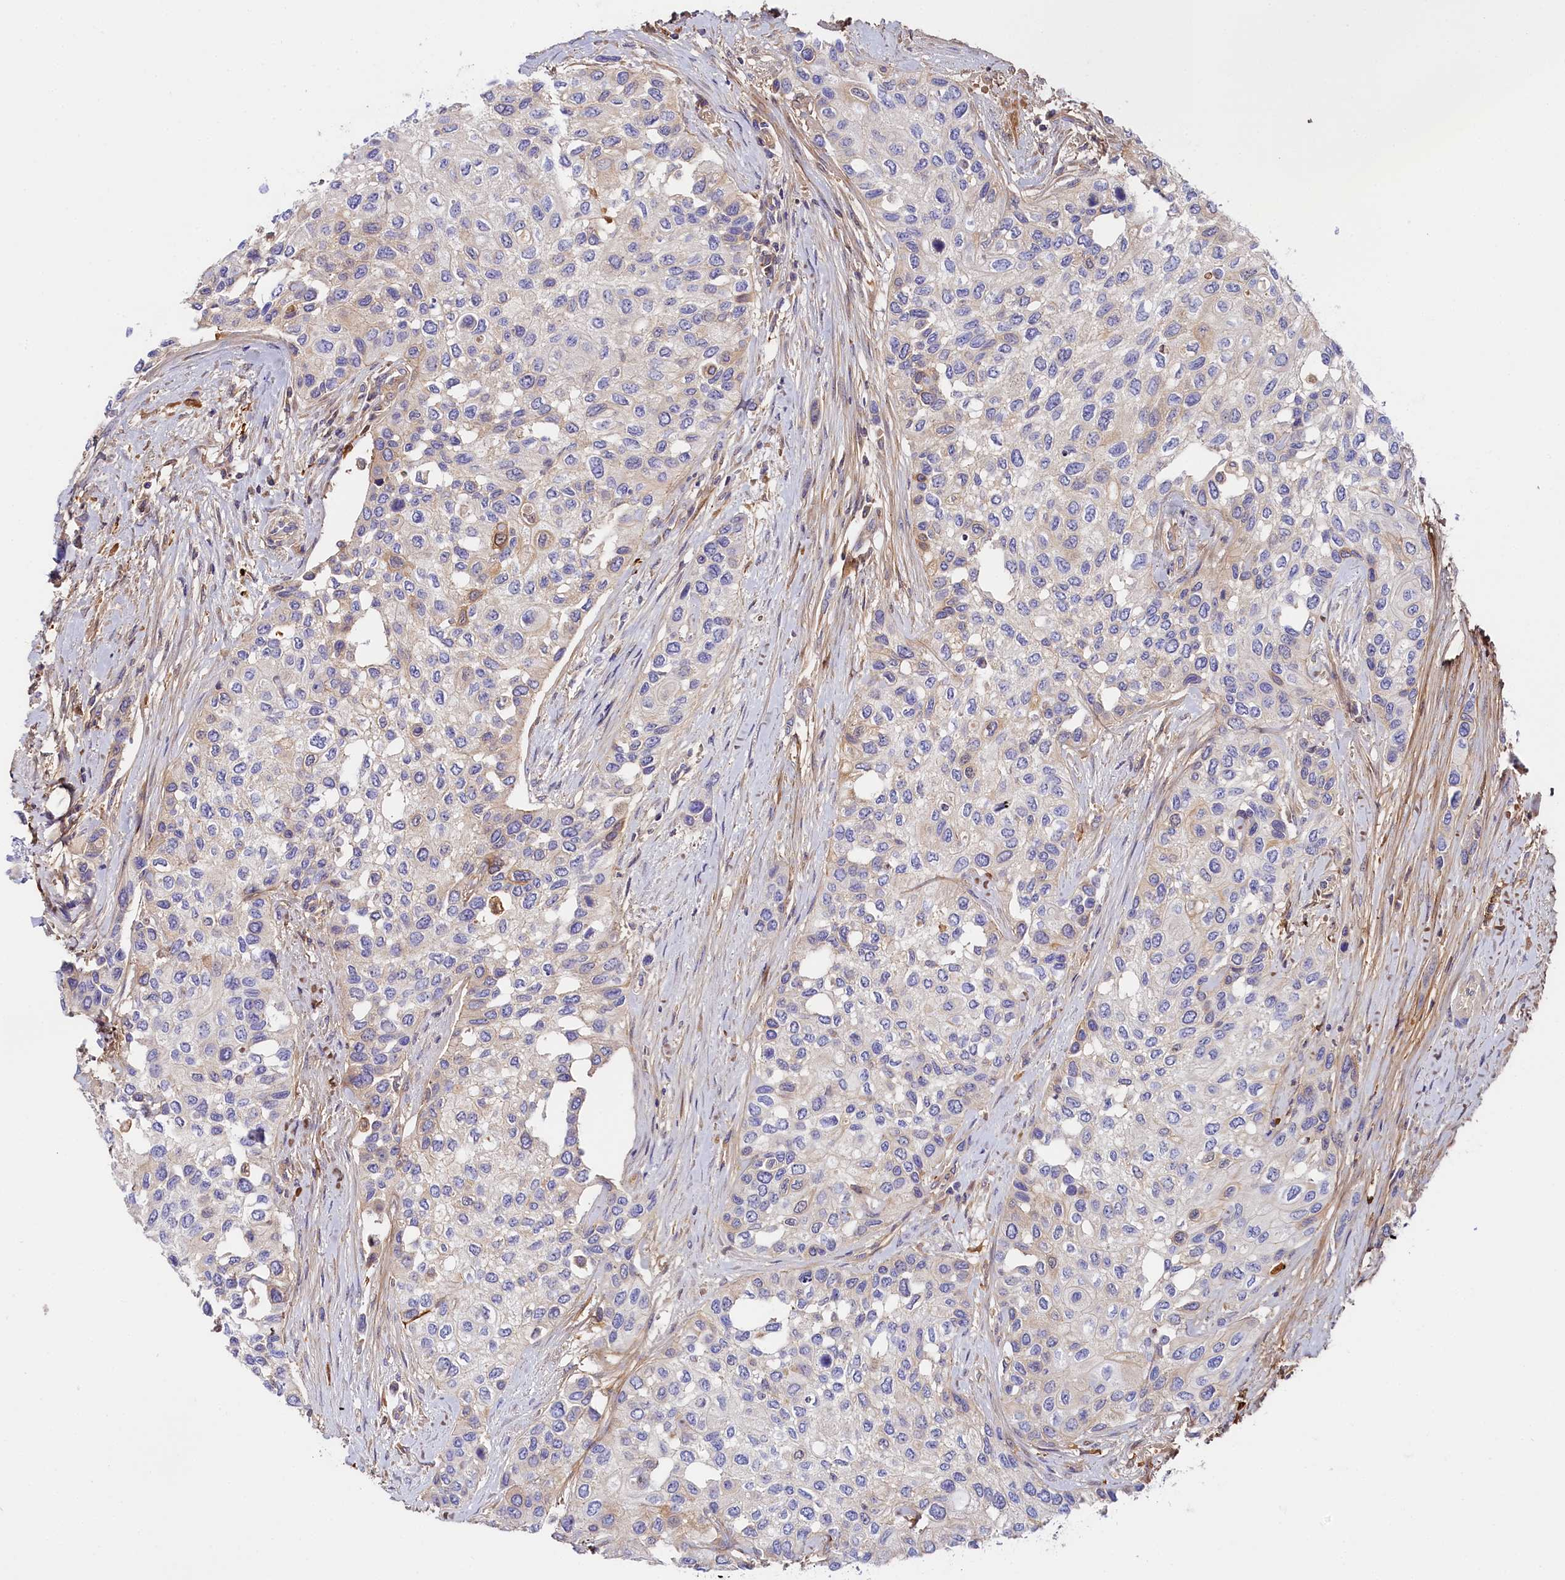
{"staining": {"intensity": "negative", "quantity": "none", "location": "none"}, "tissue": "urothelial cancer", "cell_type": "Tumor cells", "image_type": "cancer", "snomed": [{"axis": "morphology", "description": "Normal tissue, NOS"}, {"axis": "morphology", "description": "Urothelial carcinoma, High grade"}, {"axis": "topography", "description": "Vascular tissue"}, {"axis": "topography", "description": "Urinary bladder"}], "caption": "Tumor cells are negative for protein expression in human high-grade urothelial carcinoma.", "gene": "KATNB1", "patient": {"sex": "female", "age": 56}}